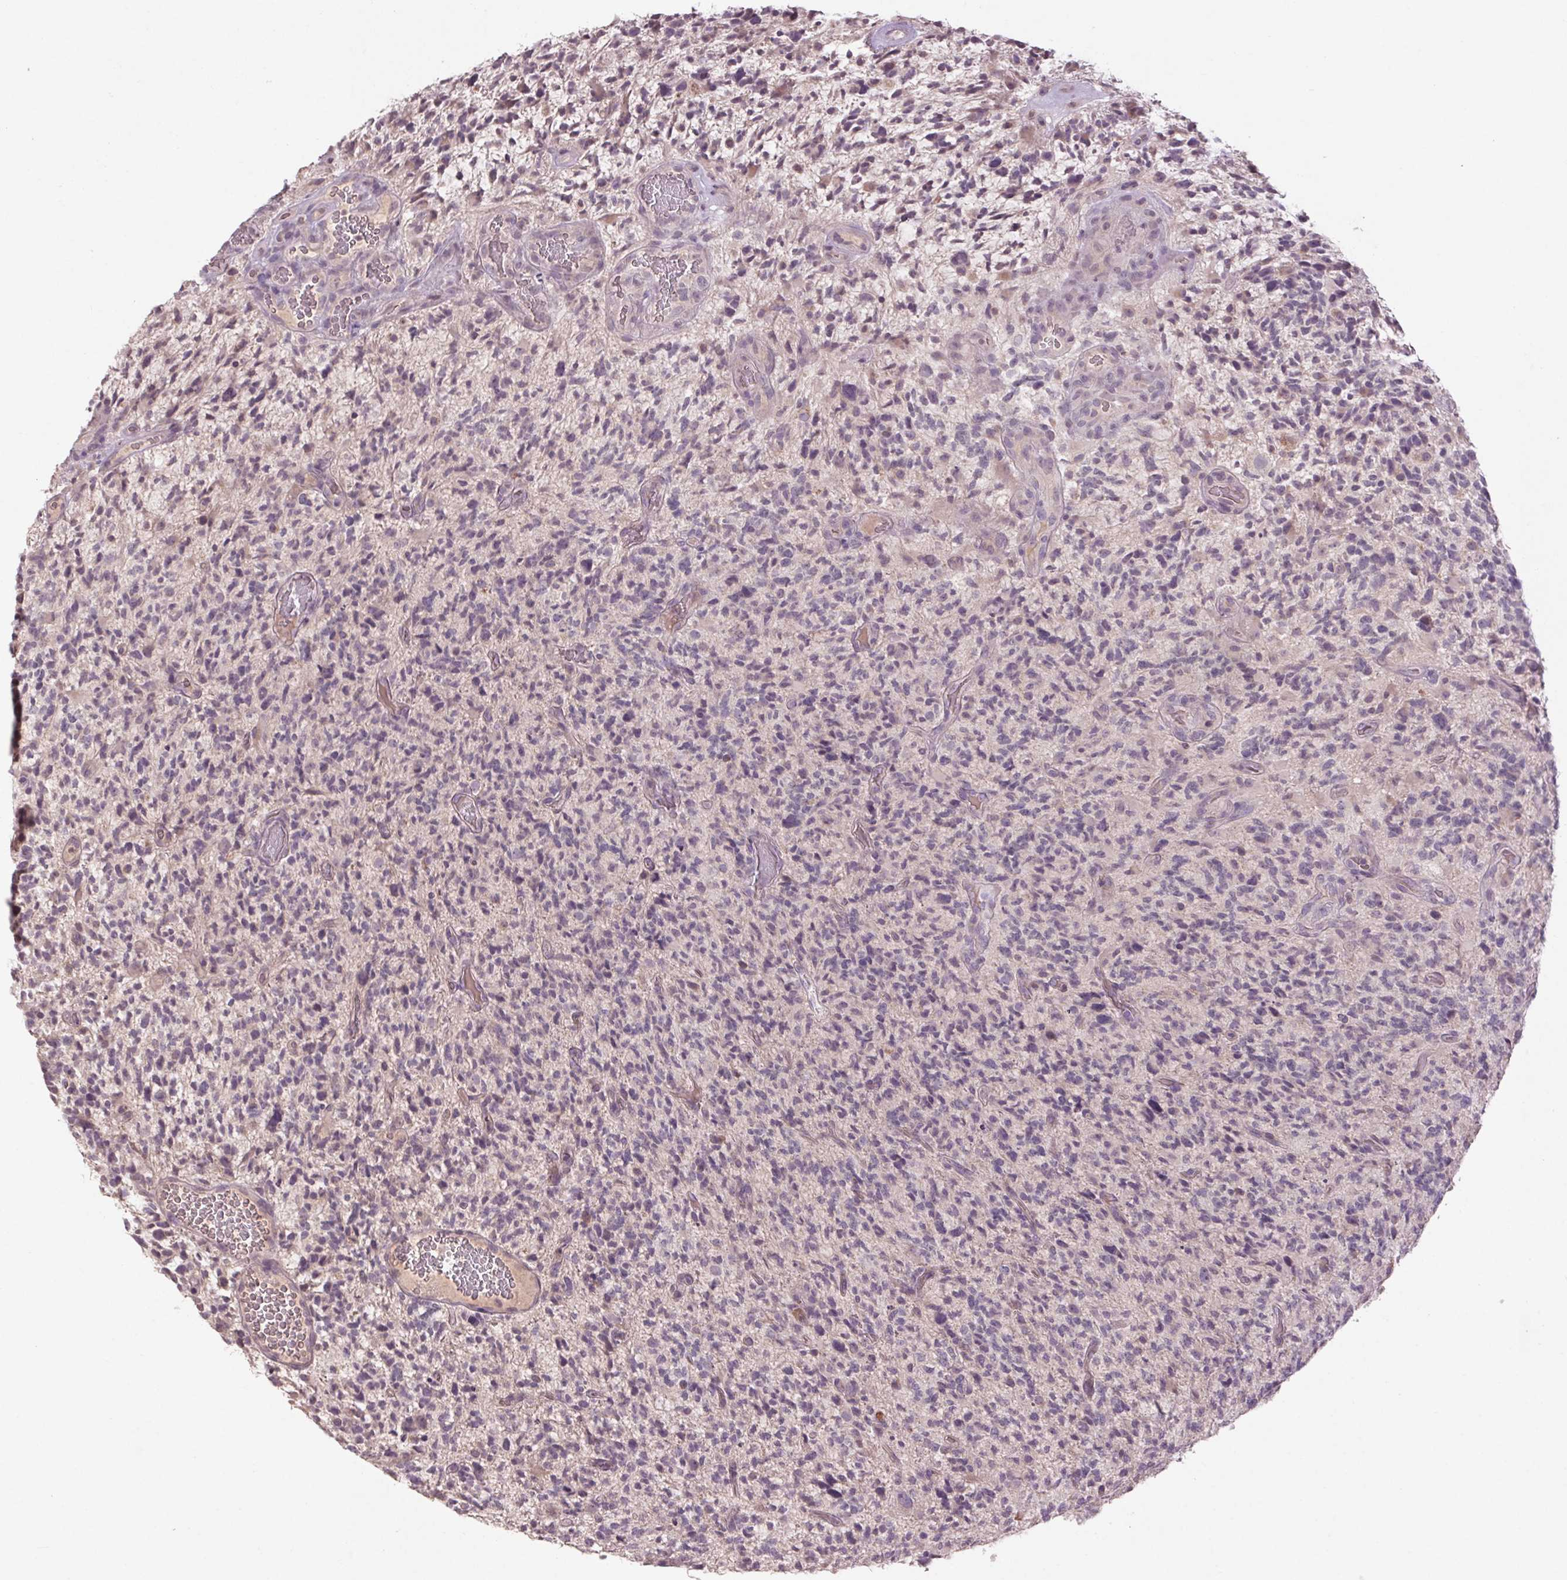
{"staining": {"intensity": "negative", "quantity": "none", "location": "none"}, "tissue": "glioma", "cell_type": "Tumor cells", "image_type": "cancer", "snomed": [{"axis": "morphology", "description": "Glioma, malignant, High grade"}, {"axis": "topography", "description": "Brain"}], "caption": "Tumor cells are negative for brown protein staining in glioma.", "gene": "KLRC3", "patient": {"sex": "female", "age": 71}}